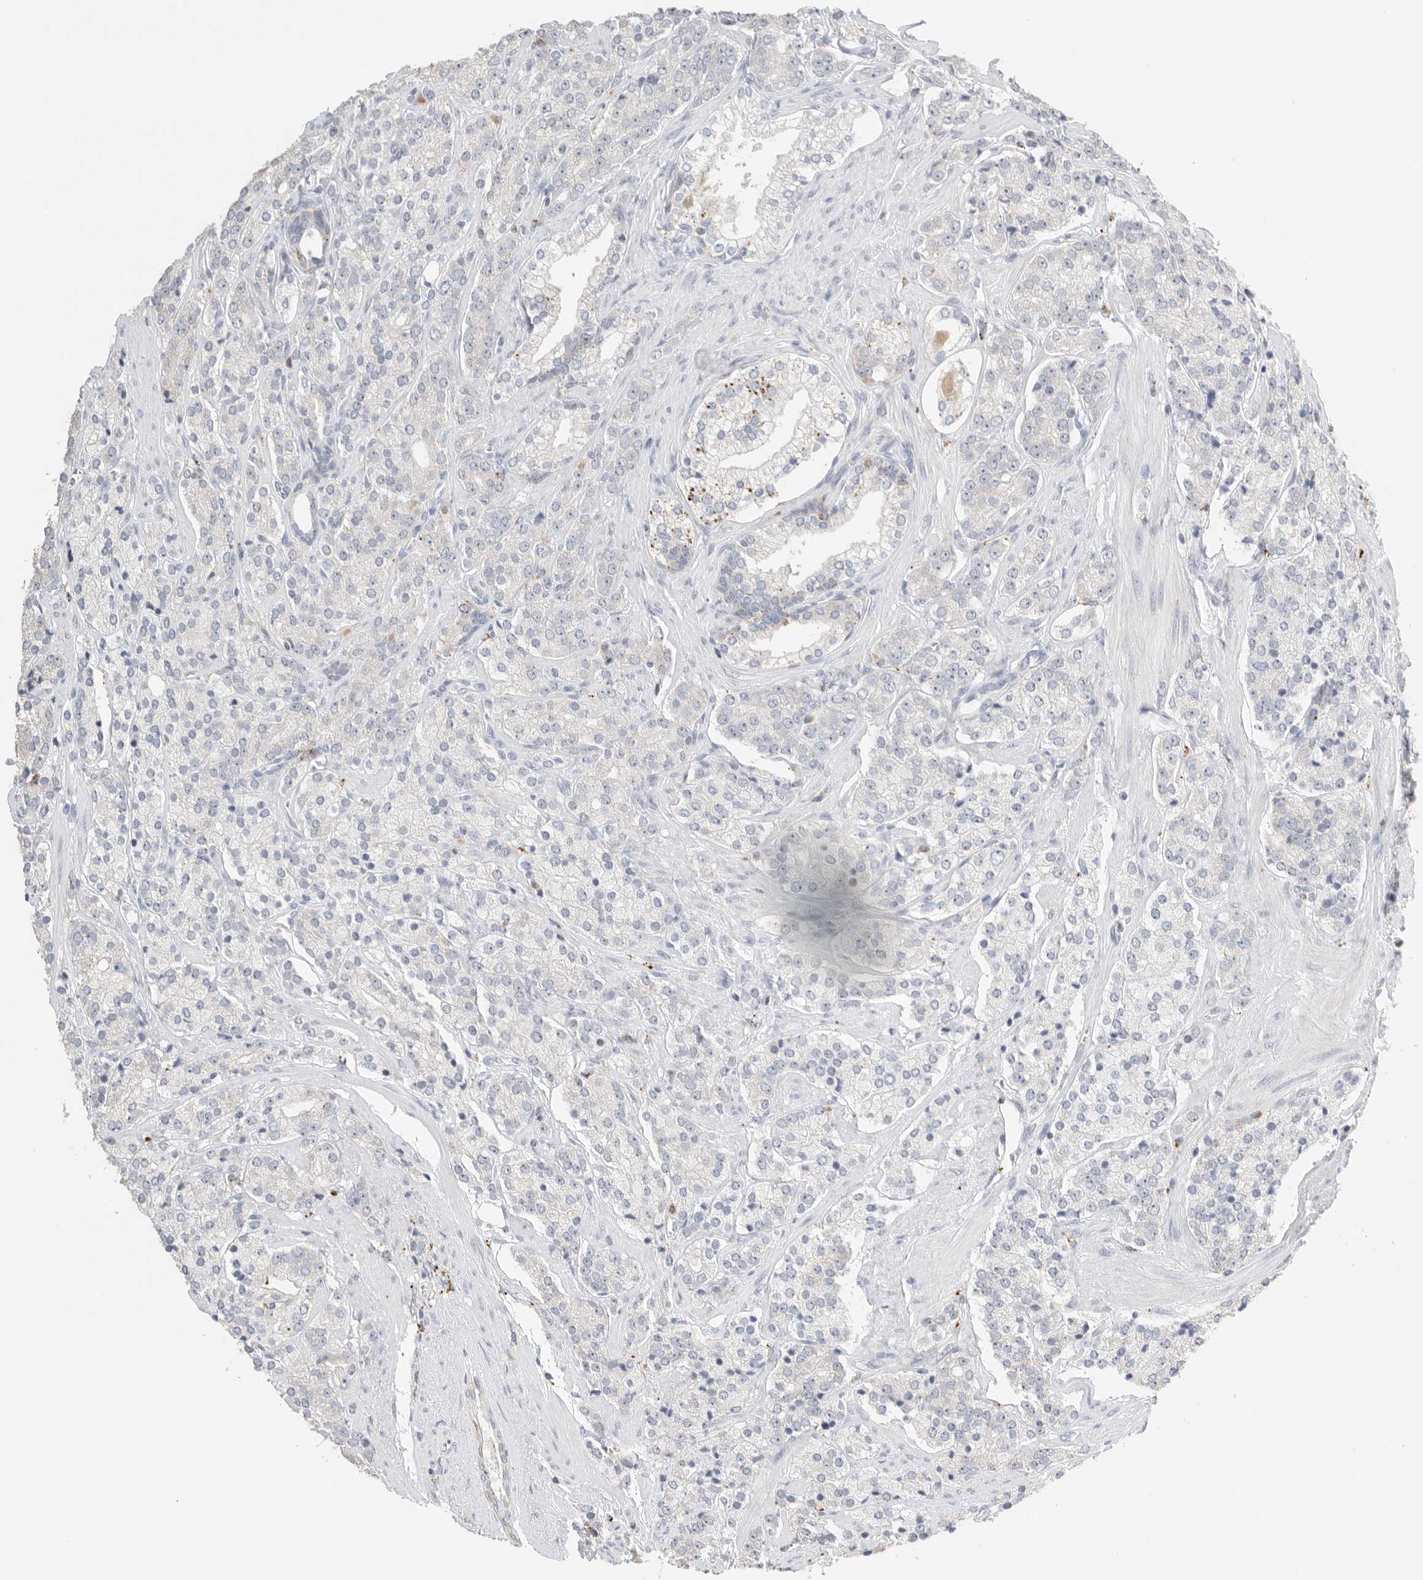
{"staining": {"intensity": "negative", "quantity": "none", "location": "none"}, "tissue": "prostate cancer", "cell_type": "Tumor cells", "image_type": "cancer", "snomed": [{"axis": "morphology", "description": "Adenocarcinoma, High grade"}, {"axis": "topography", "description": "Prostate"}], "caption": "Adenocarcinoma (high-grade) (prostate) was stained to show a protein in brown. There is no significant positivity in tumor cells. (DAB (3,3'-diaminobenzidine) immunohistochemistry visualized using brightfield microscopy, high magnification).", "gene": "GGH", "patient": {"sex": "male", "age": 71}}